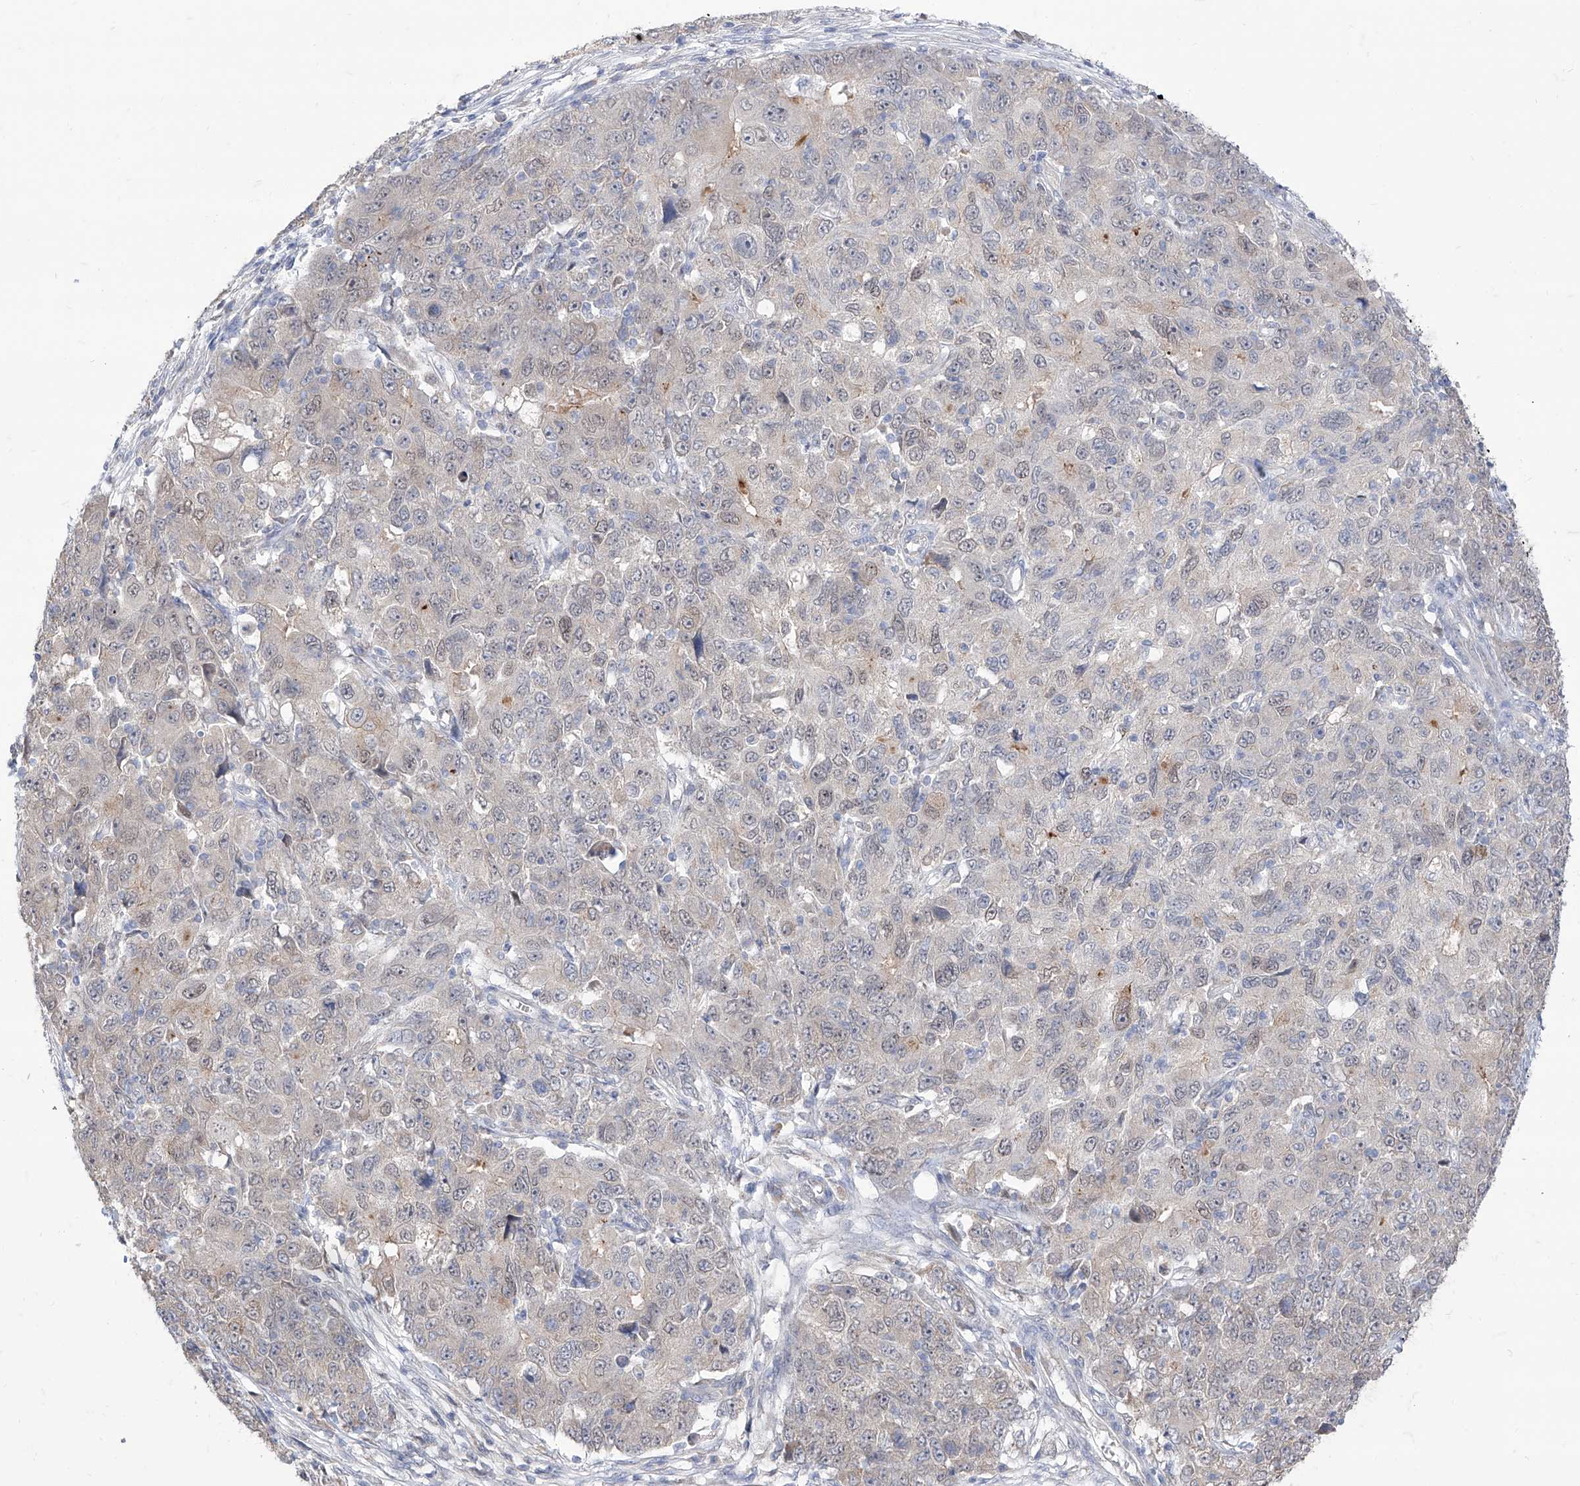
{"staining": {"intensity": "weak", "quantity": "<25%", "location": "nuclear"}, "tissue": "ovarian cancer", "cell_type": "Tumor cells", "image_type": "cancer", "snomed": [{"axis": "morphology", "description": "Carcinoma, endometroid"}, {"axis": "topography", "description": "Ovary"}], "caption": "Tumor cells show no significant staining in ovarian cancer (endometroid carcinoma).", "gene": "BROX", "patient": {"sex": "female", "age": 42}}